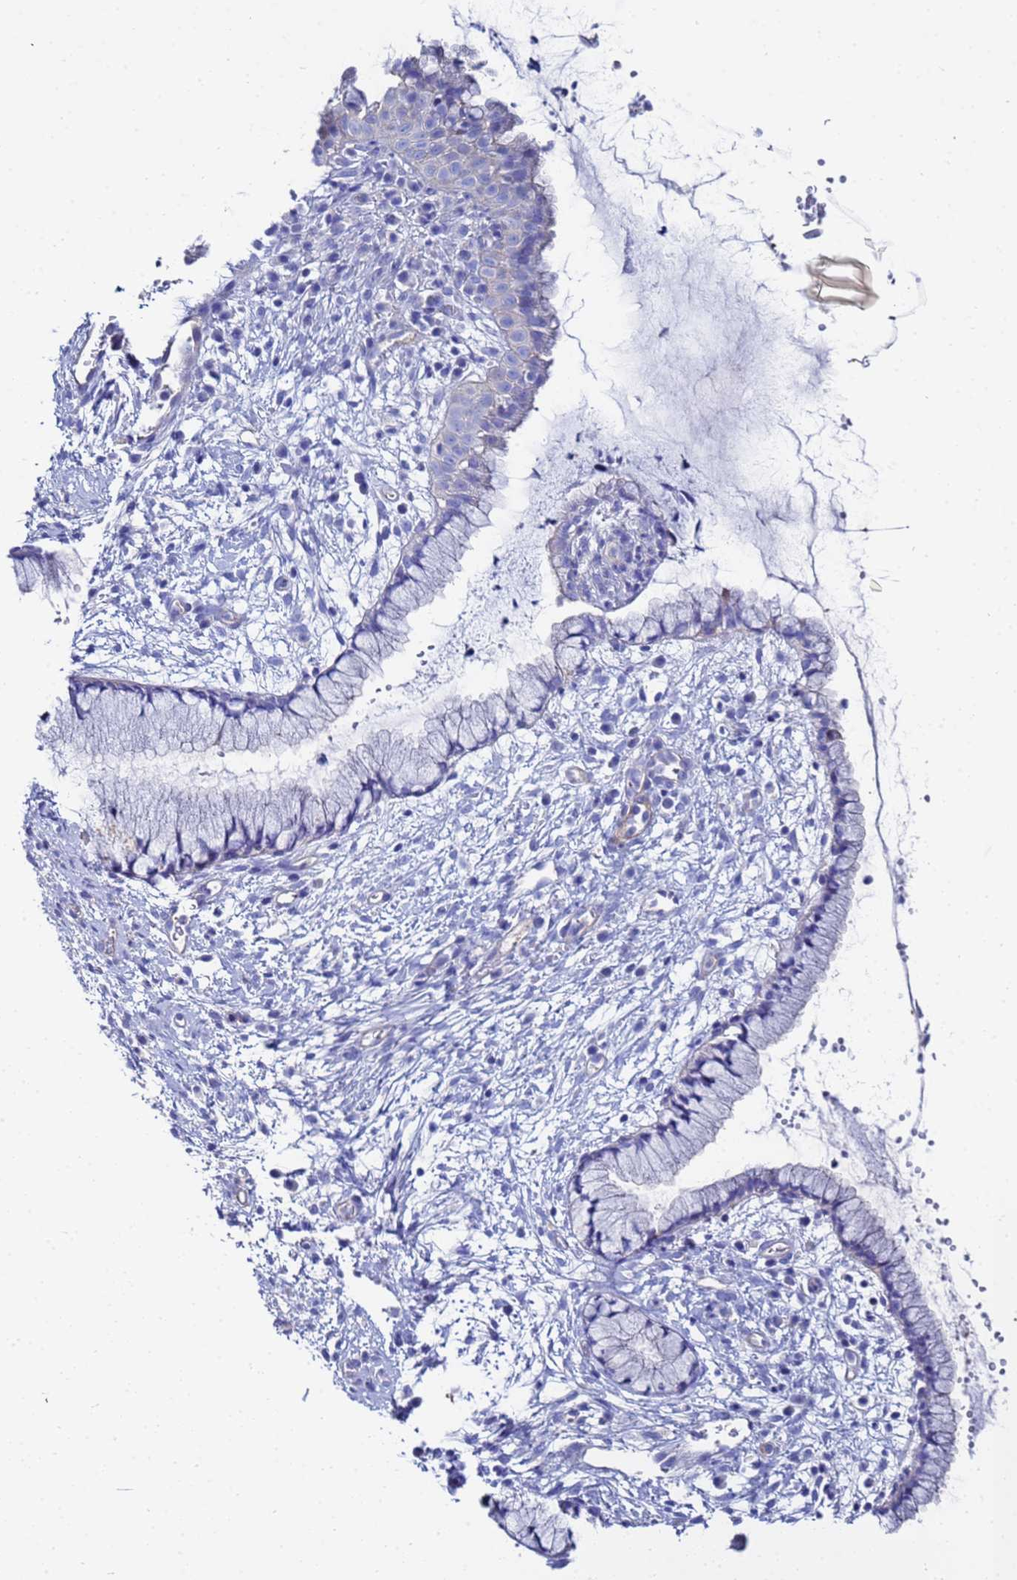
{"staining": {"intensity": "negative", "quantity": "none", "location": "none"}, "tissue": "cervix", "cell_type": "Glandular cells", "image_type": "normal", "snomed": [{"axis": "morphology", "description": "Normal tissue, NOS"}, {"axis": "topography", "description": "Cervix"}], "caption": "DAB immunohistochemical staining of normal cervix reveals no significant staining in glandular cells.", "gene": "RAB39A", "patient": {"sex": "female", "age": 42}}